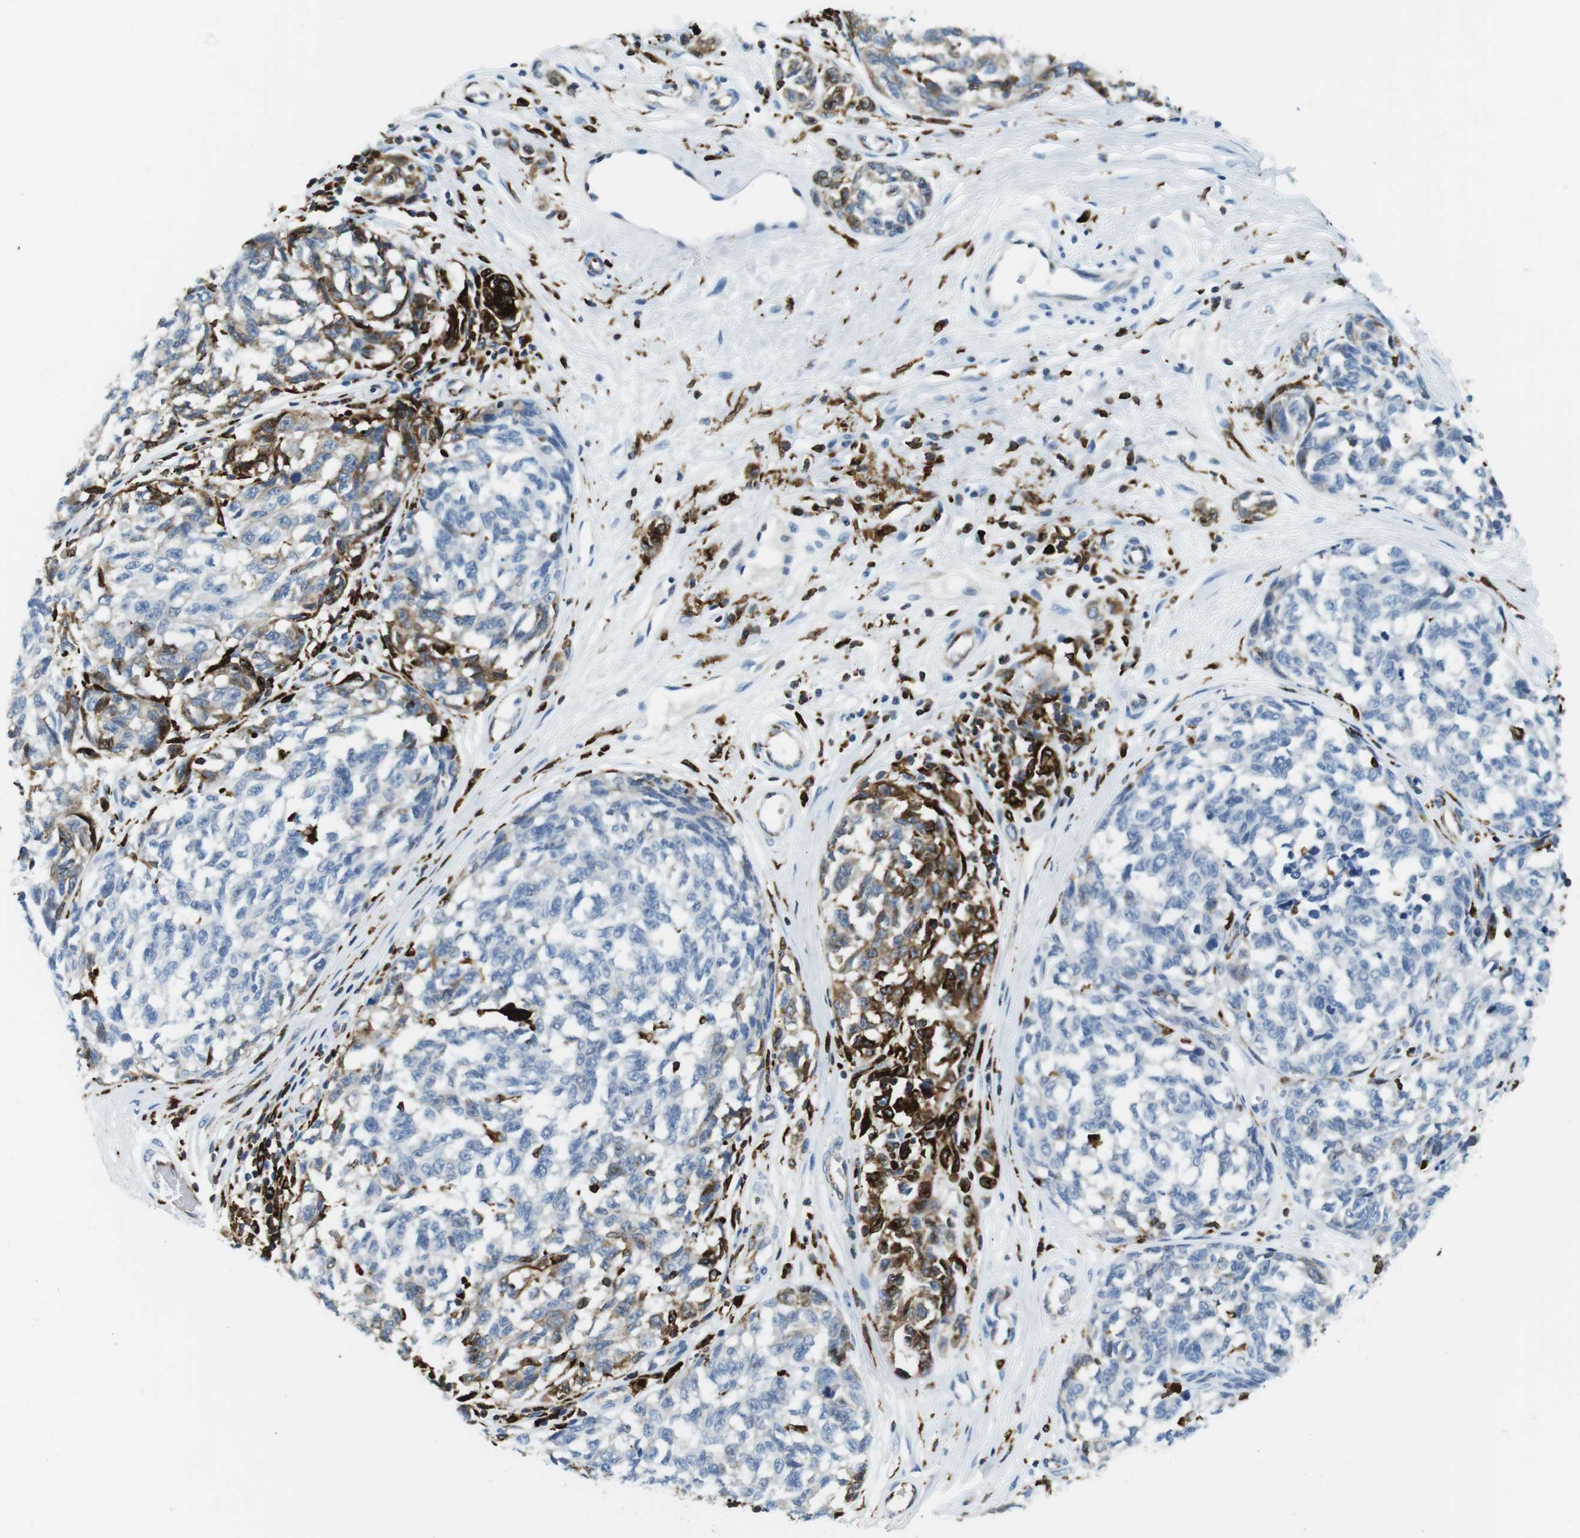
{"staining": {"intensity": "moderate", "quantity": "25%-75%", "location": "cytoplasmic/membranous"}, "tissue": "melanoma", "cell_type": "Tumor cells", "image_type": "cancer", "snomed": [{"axis": "morphology", "description": "Malignant melanoma, NOS"}, {"axis": "topography", "description": "Skin"}], "caption": "Immunohistochemistry of melanoma exhibits medium levels of moderate cytoplasmic/membranous staining in about 25%-75% of tumor cells.", "gene": "CIITA", "patient": {"sex": "female", "age": 64}}